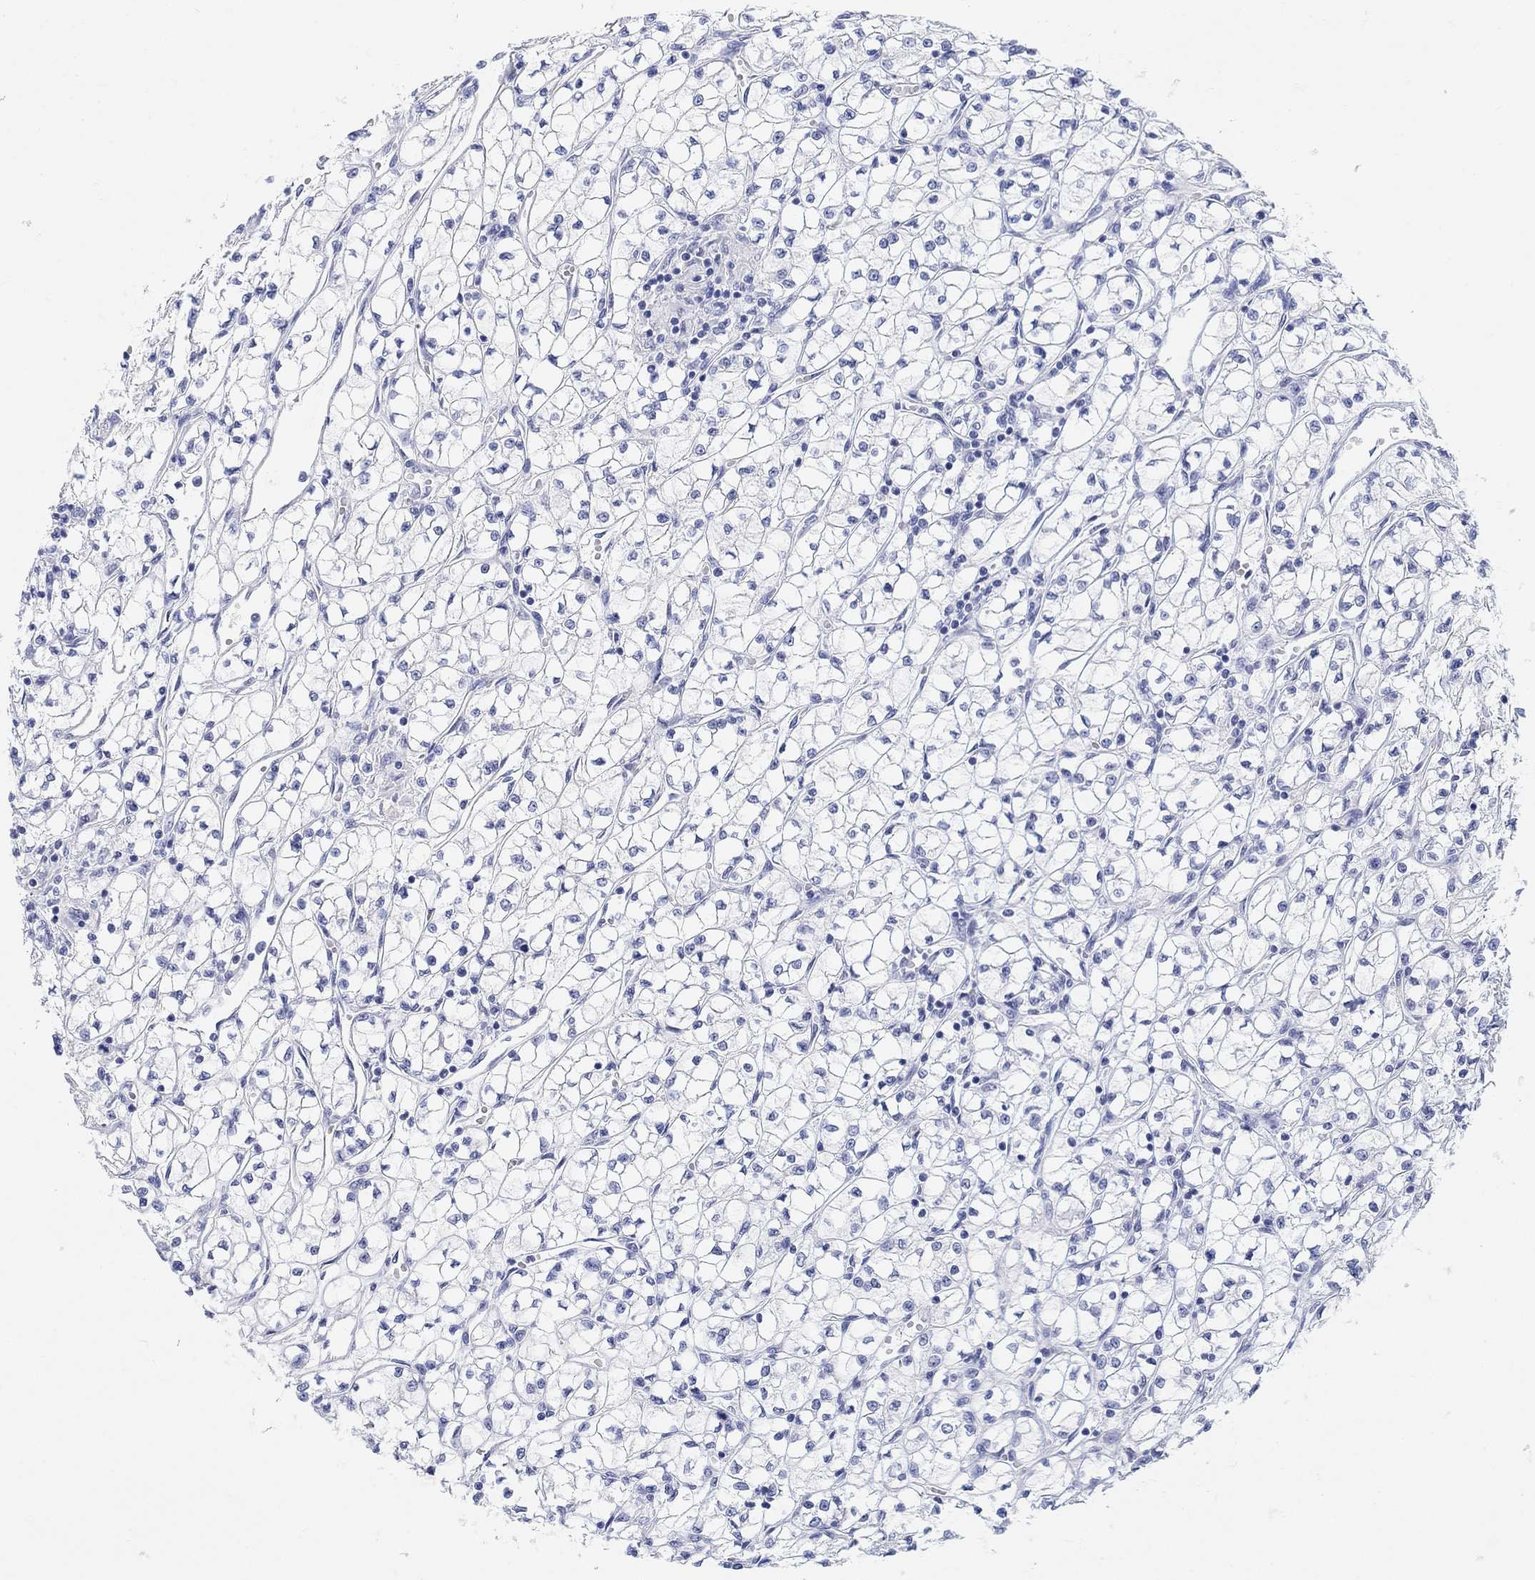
{"staining": {"intensity": "negative", "quantity": "none", "location": "none"}, "tissue": "renal cancer", "cell_type": "Tumor cells", "image_type": "cancer", "snomed": [{"axis": "morphology", "description": "Adenocarcinoma, NOS"}, {"axis": "topography", "description": "Kidney"}], "caption": "IHC micrograph of human renal adenocarcinoma stained for a protein (brown), which demonstrates no staining in tumor cells. The staining is performed using DAB brown chromogen with nuclei counter-stained in using hematoxylin.", "gene": "XIRP2", "patient": {"sex": "female", "age": 64}}